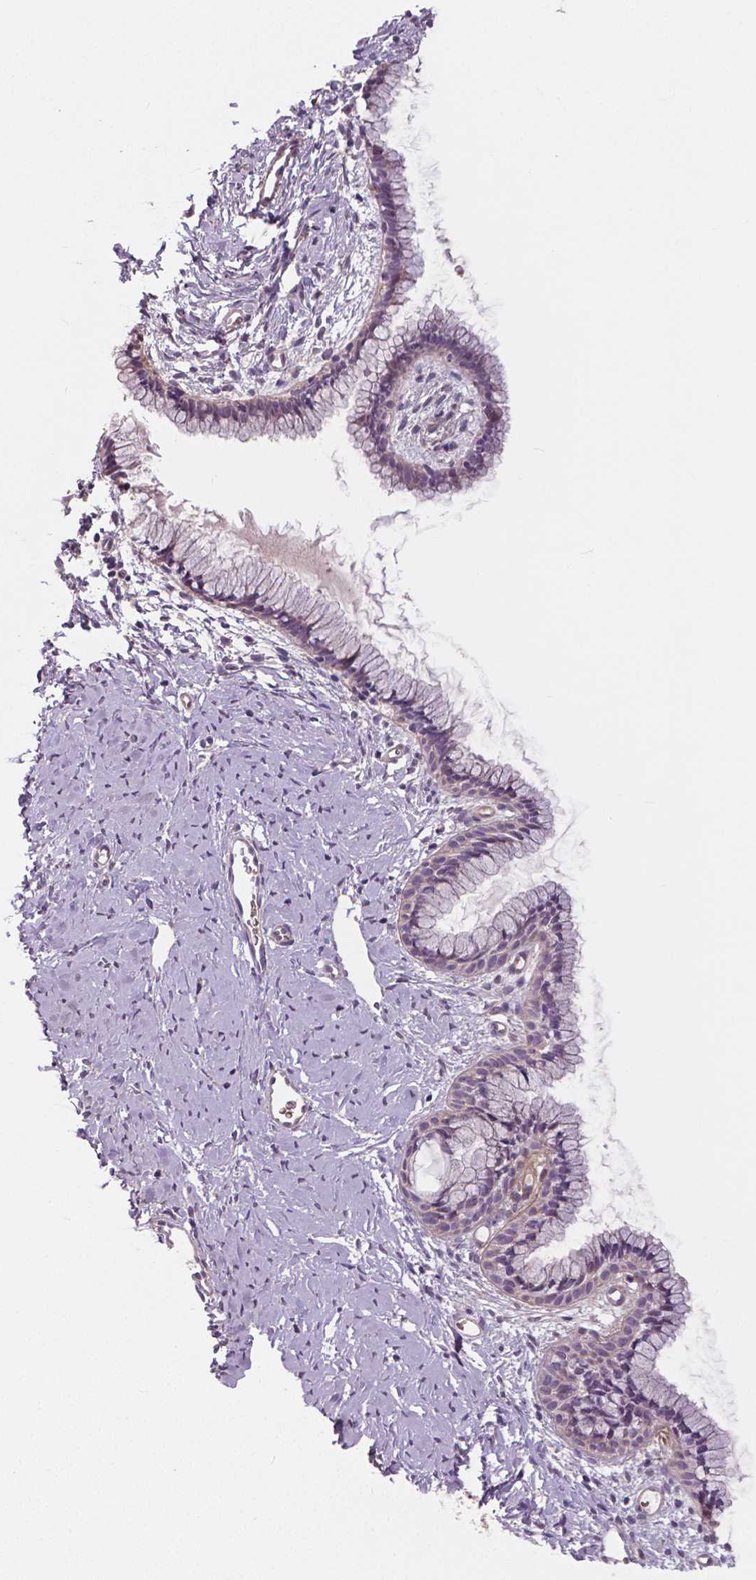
{"staining": {"intensity": "negative", "quantity": "none", "location": "none"}, "tissue": "cervix", "cell_type": "Glandular cells", "image_type": "normal", "snomed": [{"axis": "morphology", "description": "Normal tissue, NOS"}, {"axis": "topography", "description": "Cervix"}], "caption": "Immunohistochemistry (IHC) of unremarkable human cervix demonstrates no positivity in glandular cells.", "gene": "FLT1", "patient": {"sex": "female", "age": 40}}